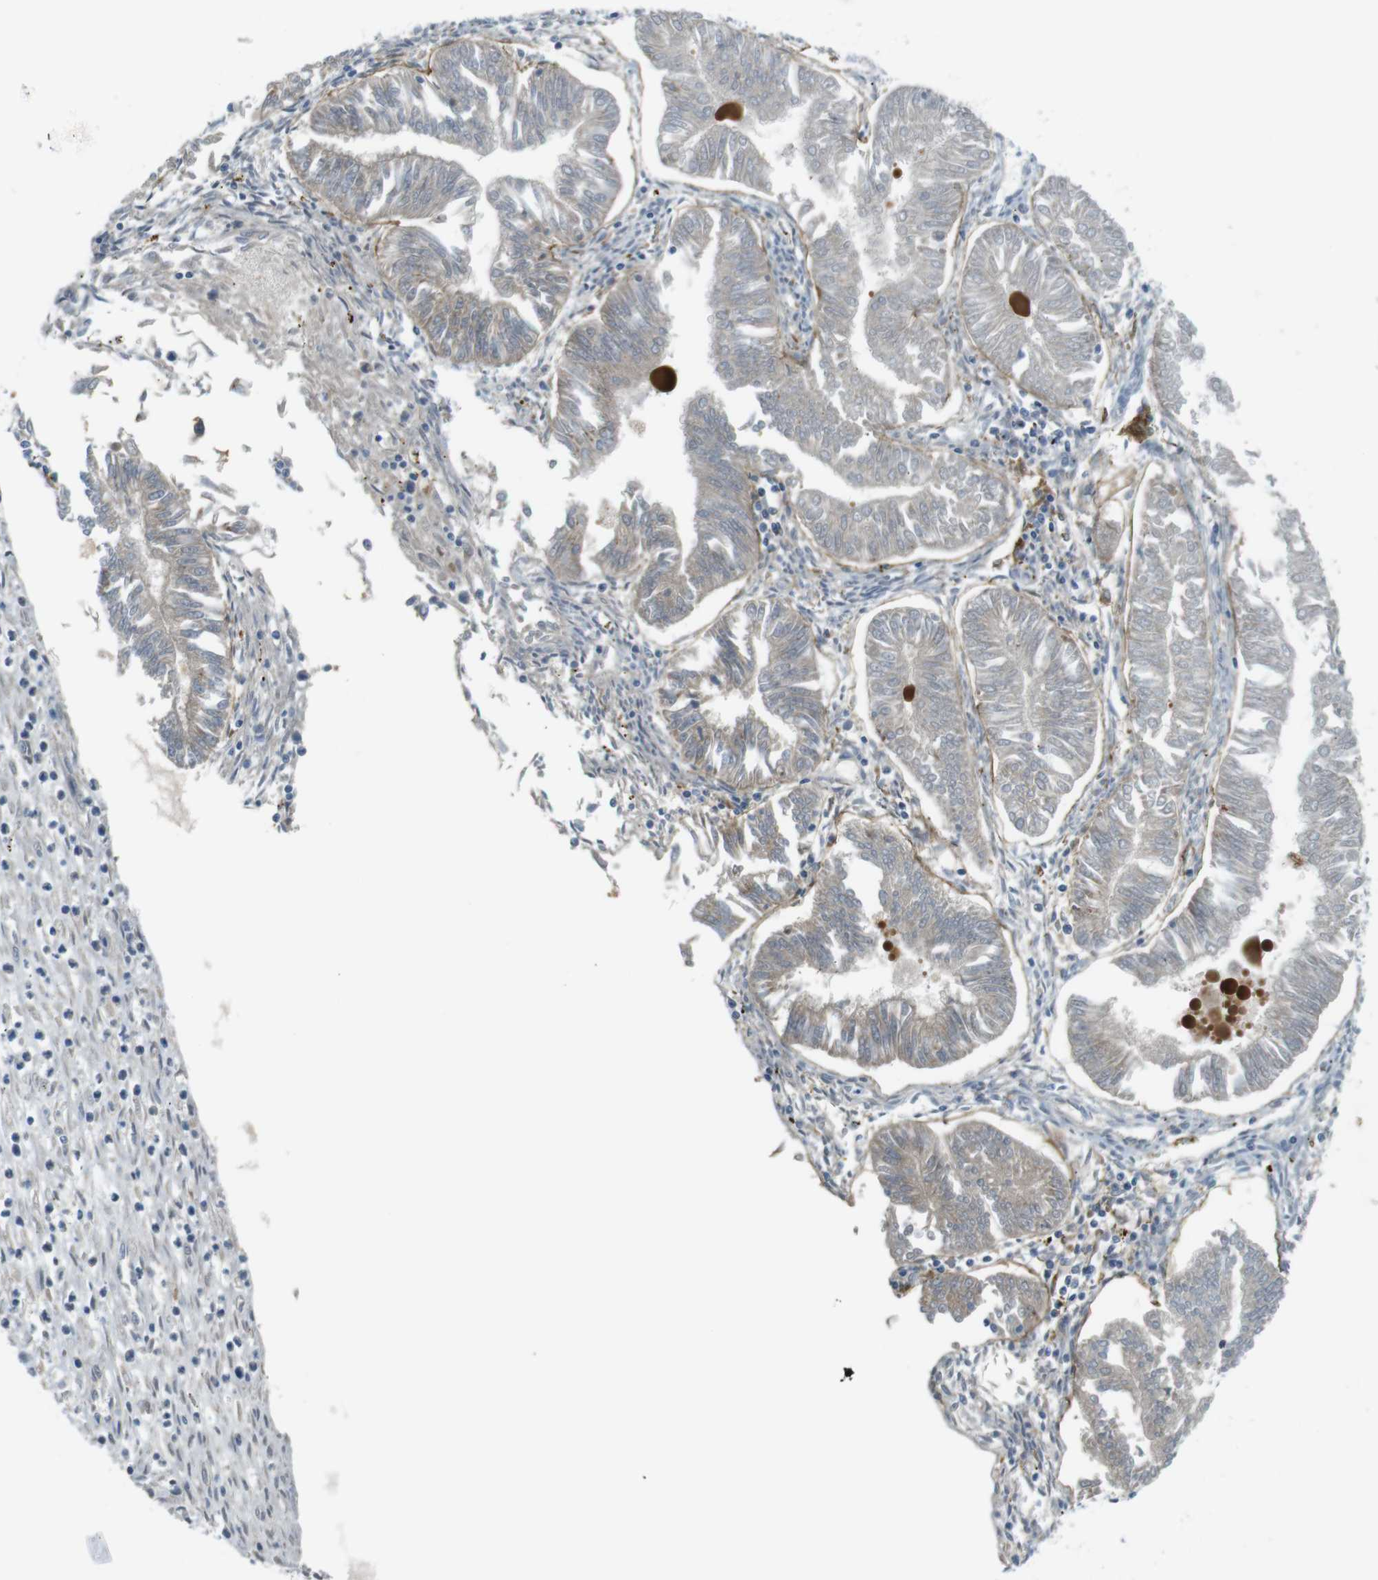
{"staining": {"intensity": "weak", "quantity": "25%-75%", "location": "cytoplasmic/membranous"}, "tissue": "endometrial cancer", "cell_type": "Tumor cells", "image_type": "cancer", "snomed": [{"axis": "morphology", "description": "Adenocarcinoma, NOS"}, {"axis": "topography", "description": "Endometrium"}], "caption": "Human endometrial cancer stained with a protein marker shows weak staining in tumor cells.", "gene": "UGT8", "patient": {"sex": "female", "age": 53}}